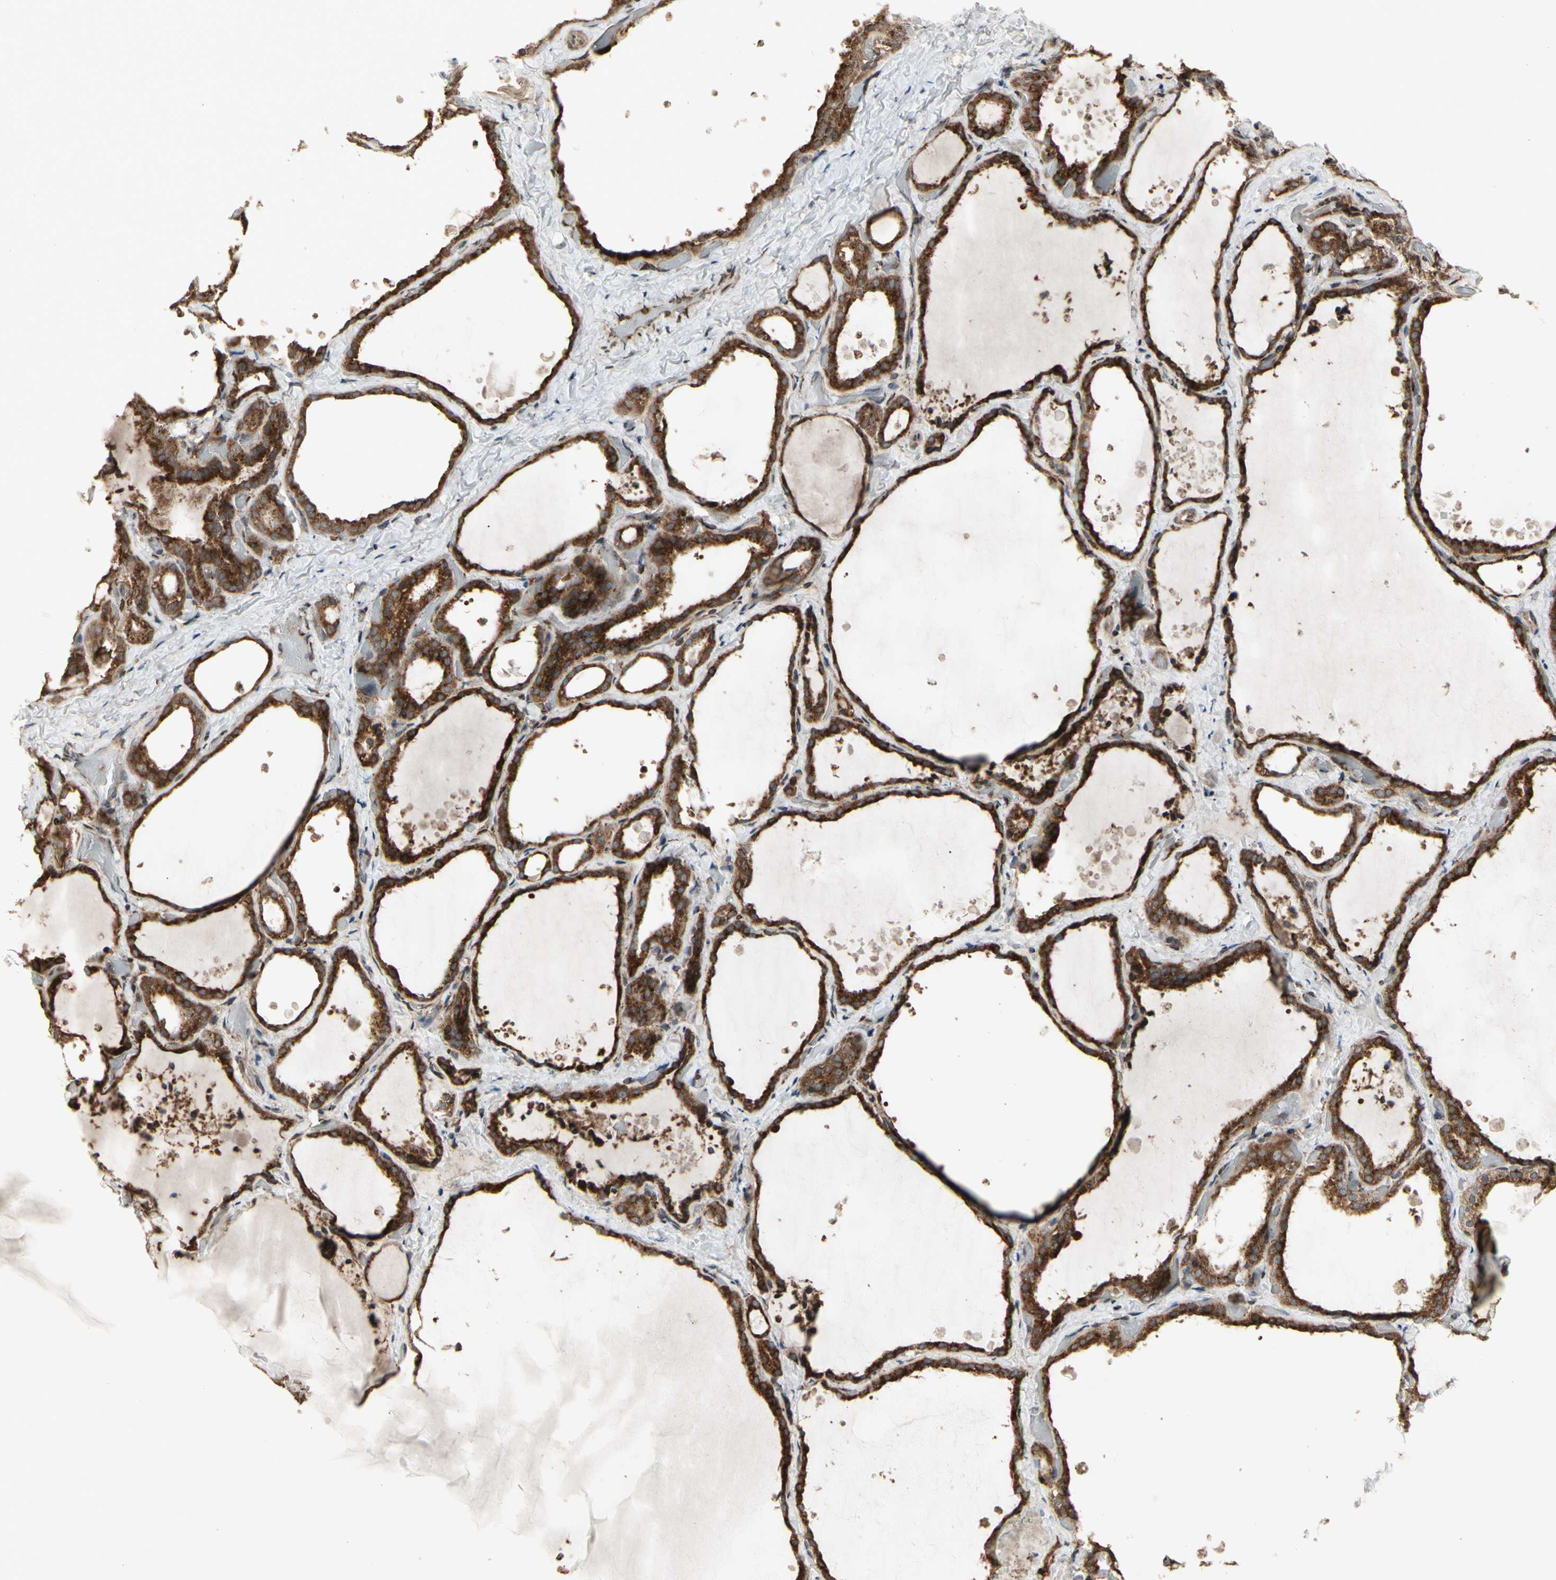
{"staining": {"intensity": "strong", "quantity": ">75%", "location": "cytoplasmic/membranous"}, "tissue": "thyroid gland", "cell_type": "Glandular cells", "image_type": "normal", "snomed": [{"axis": "morphology", "description": "Normal tissue, NOS"}, {"axis": "topography", "description": "Thyroid gland"}], "caption": "Immunohistochemical staining of benign thyroid gland demonstrates high levels of strong cytoplasmic/membranous staining in approximately >75% of glandular cells. Nuclei are stained in blue.", "gene": "SLC39A9", "patient": {"sex": "female", "age": 44}}